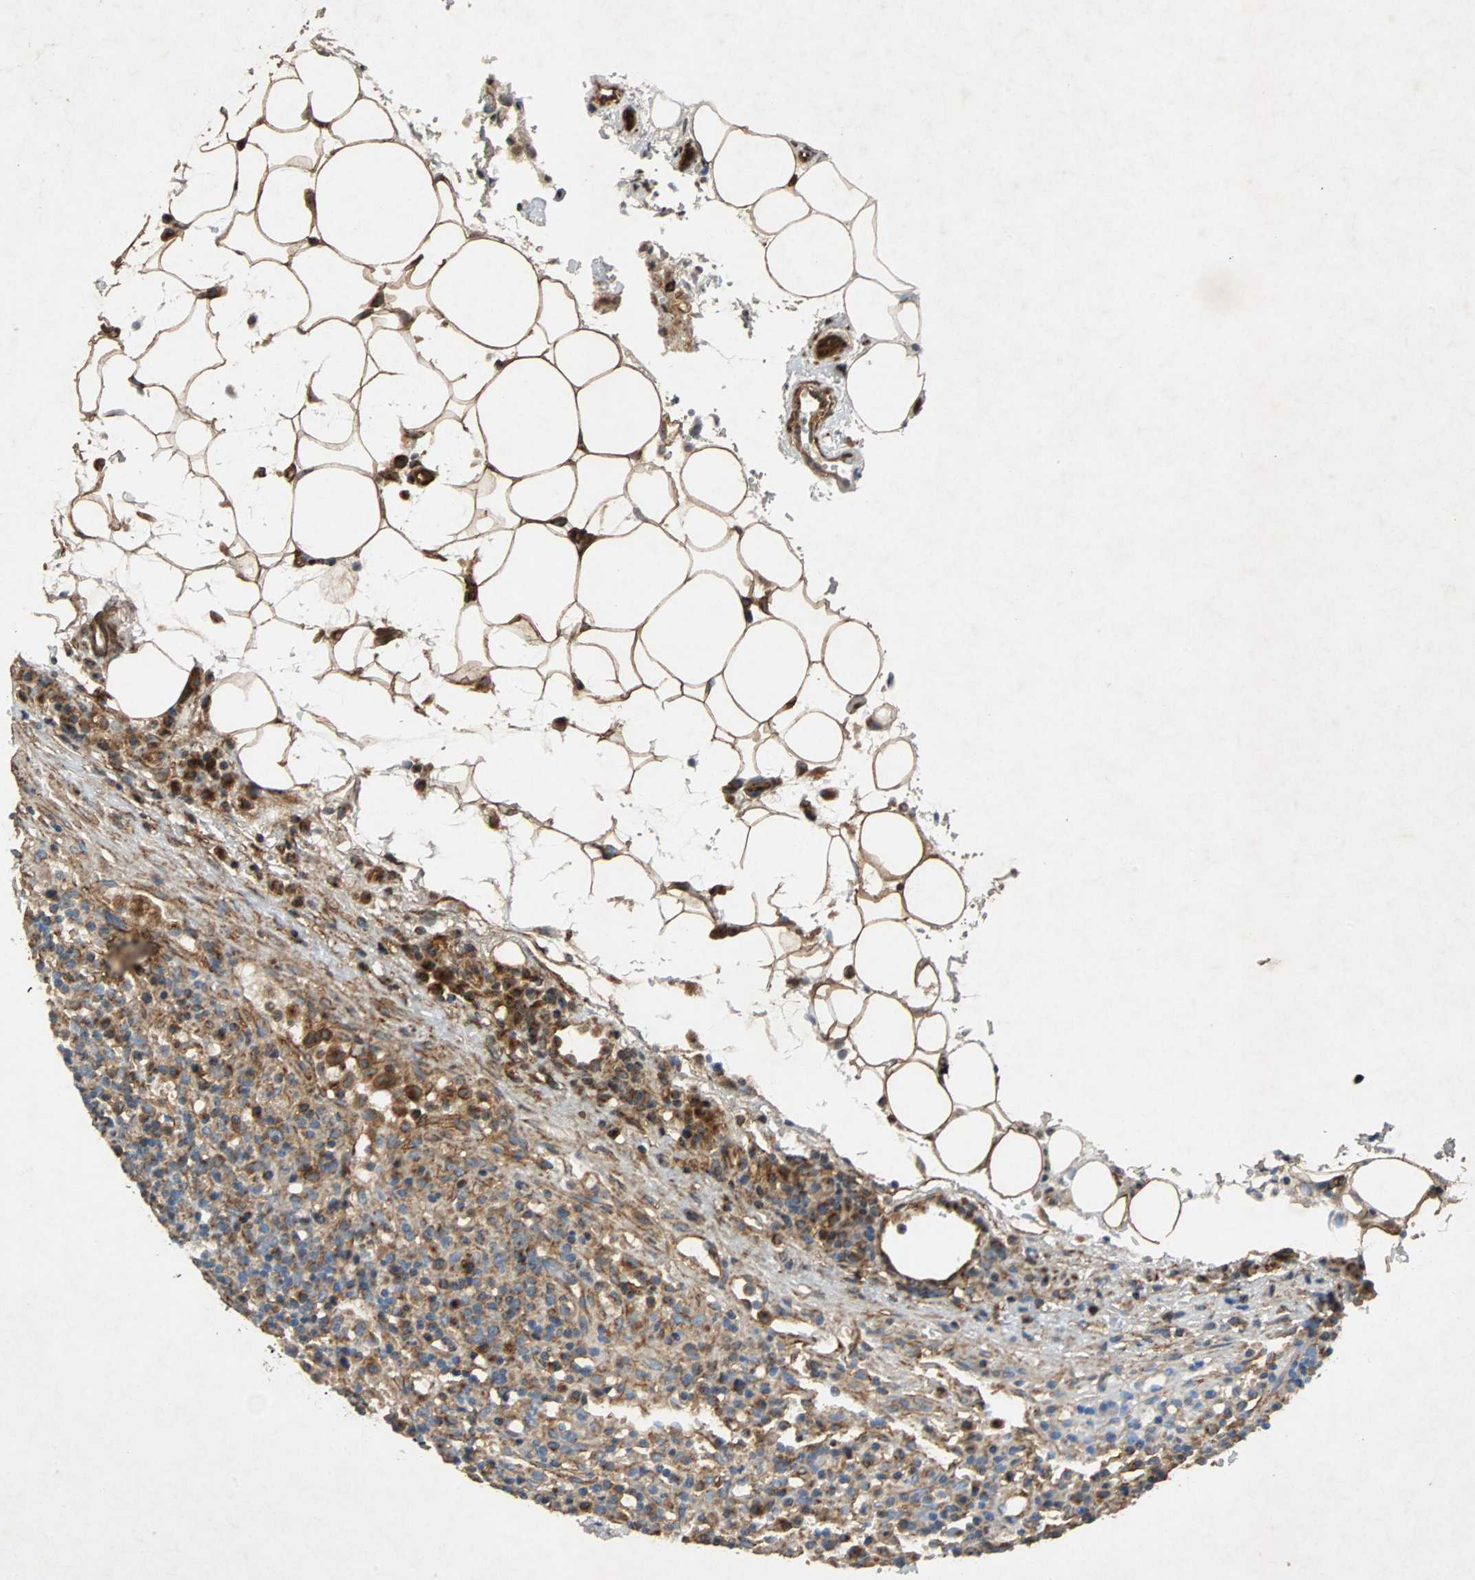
{"staining": {"intensity": "moderate", "quantity": "25%-75%", "location": "cytoplasmic/membranous"}, "tissue": "lymphoma", "cell_type": "Tumor cells", "image_type": "cancer", "snomed": [{"axis": "morphology", "description": "Hodgkin's disease, NOS"}, {"axis": "topography", "description": "Lymph node"}], "caption": "Immunohistochemistry photomicrograph of human Hodgkin's disease stained for a protein (brown), which exhibits medium levels of moderate cytoplasmic/membranous staining in about 25%-75% of tumor cells.", "gene": "TUBA4A", "patient": {"sex": "male", "age": 65}}